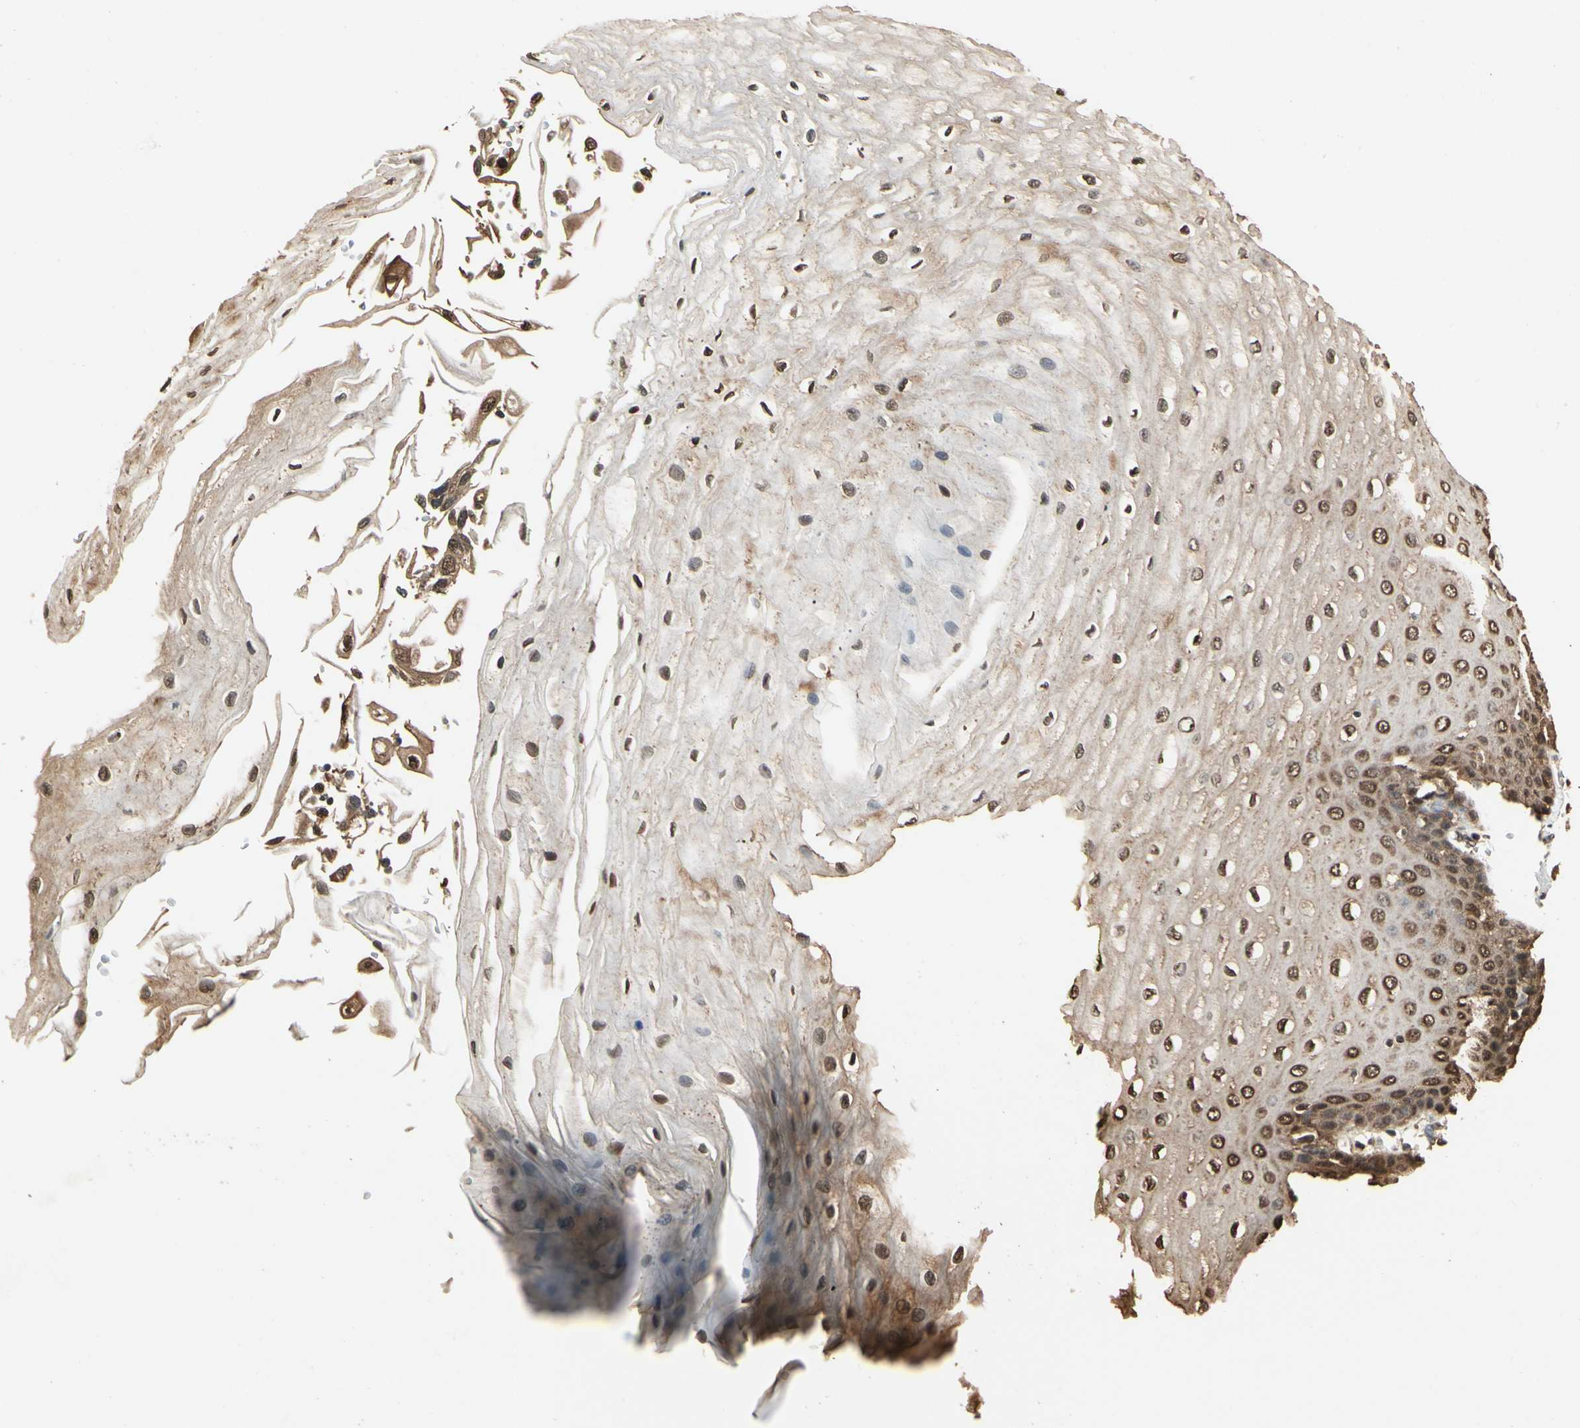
{"staining": {"intensity": "moderate", "quantity": ">75%", "location": "cytoplasmic/membranous"}, "tissue": "esophagus", "cell_type": "Squamous epithelial cells", "image_type": "normal", "snomed": [{"axis": "morphology", "description": "Normal tissue, NOS"}, {"axis": "topography", "description": "Esophagus"}], "caption": "Squamous epithelial cells reveal moderate cytoplasmic/membranous positivity in about >75% of cells in normal esophagus.", "gene": "YWHAB", "patient": {"sex": "male", "age": 65}}